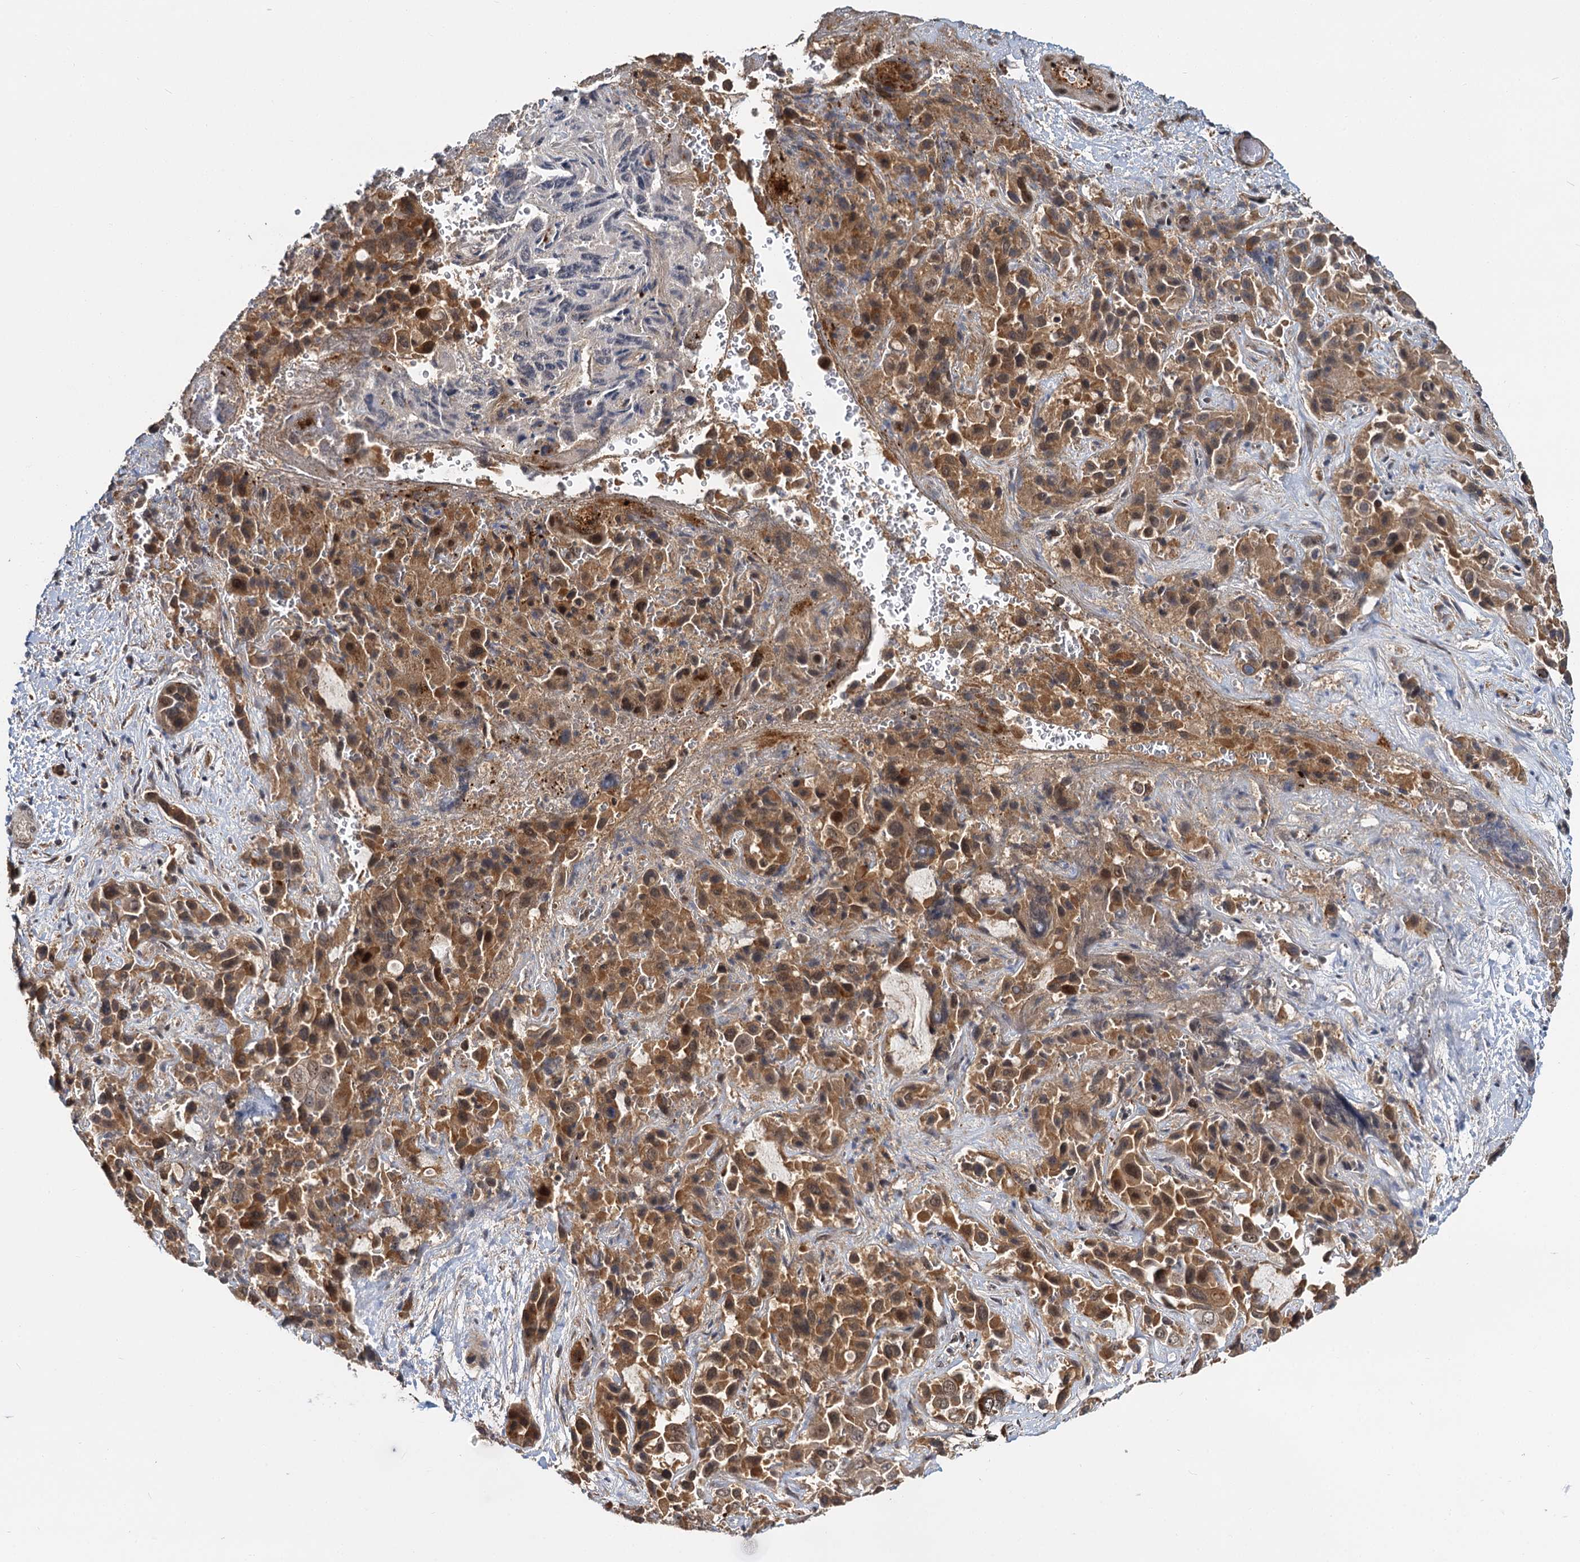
{"staining": {"intensity": "moderate", "quantity": ">75%", "location": "cytoplasmic/membranous,nuclear"}, "tissue": "liver cancer", "cell_type": "Tumor cells", "image_type": "cancer", "snomed": [{"axis": "morphology", "description": "Cholangiocarcinoma"}, {"axis": "topography", "description": "Liver"}], "caption": "Liver cancer (cholangiocarcinoma) tissue exhibits moderate cytoplasmic/membranous and nuclear staining in about >75% of tumor cells, visualized by immunohistochemistry.", "gene": "MBD6", "patient": {"sex": "female", "age": 52}}